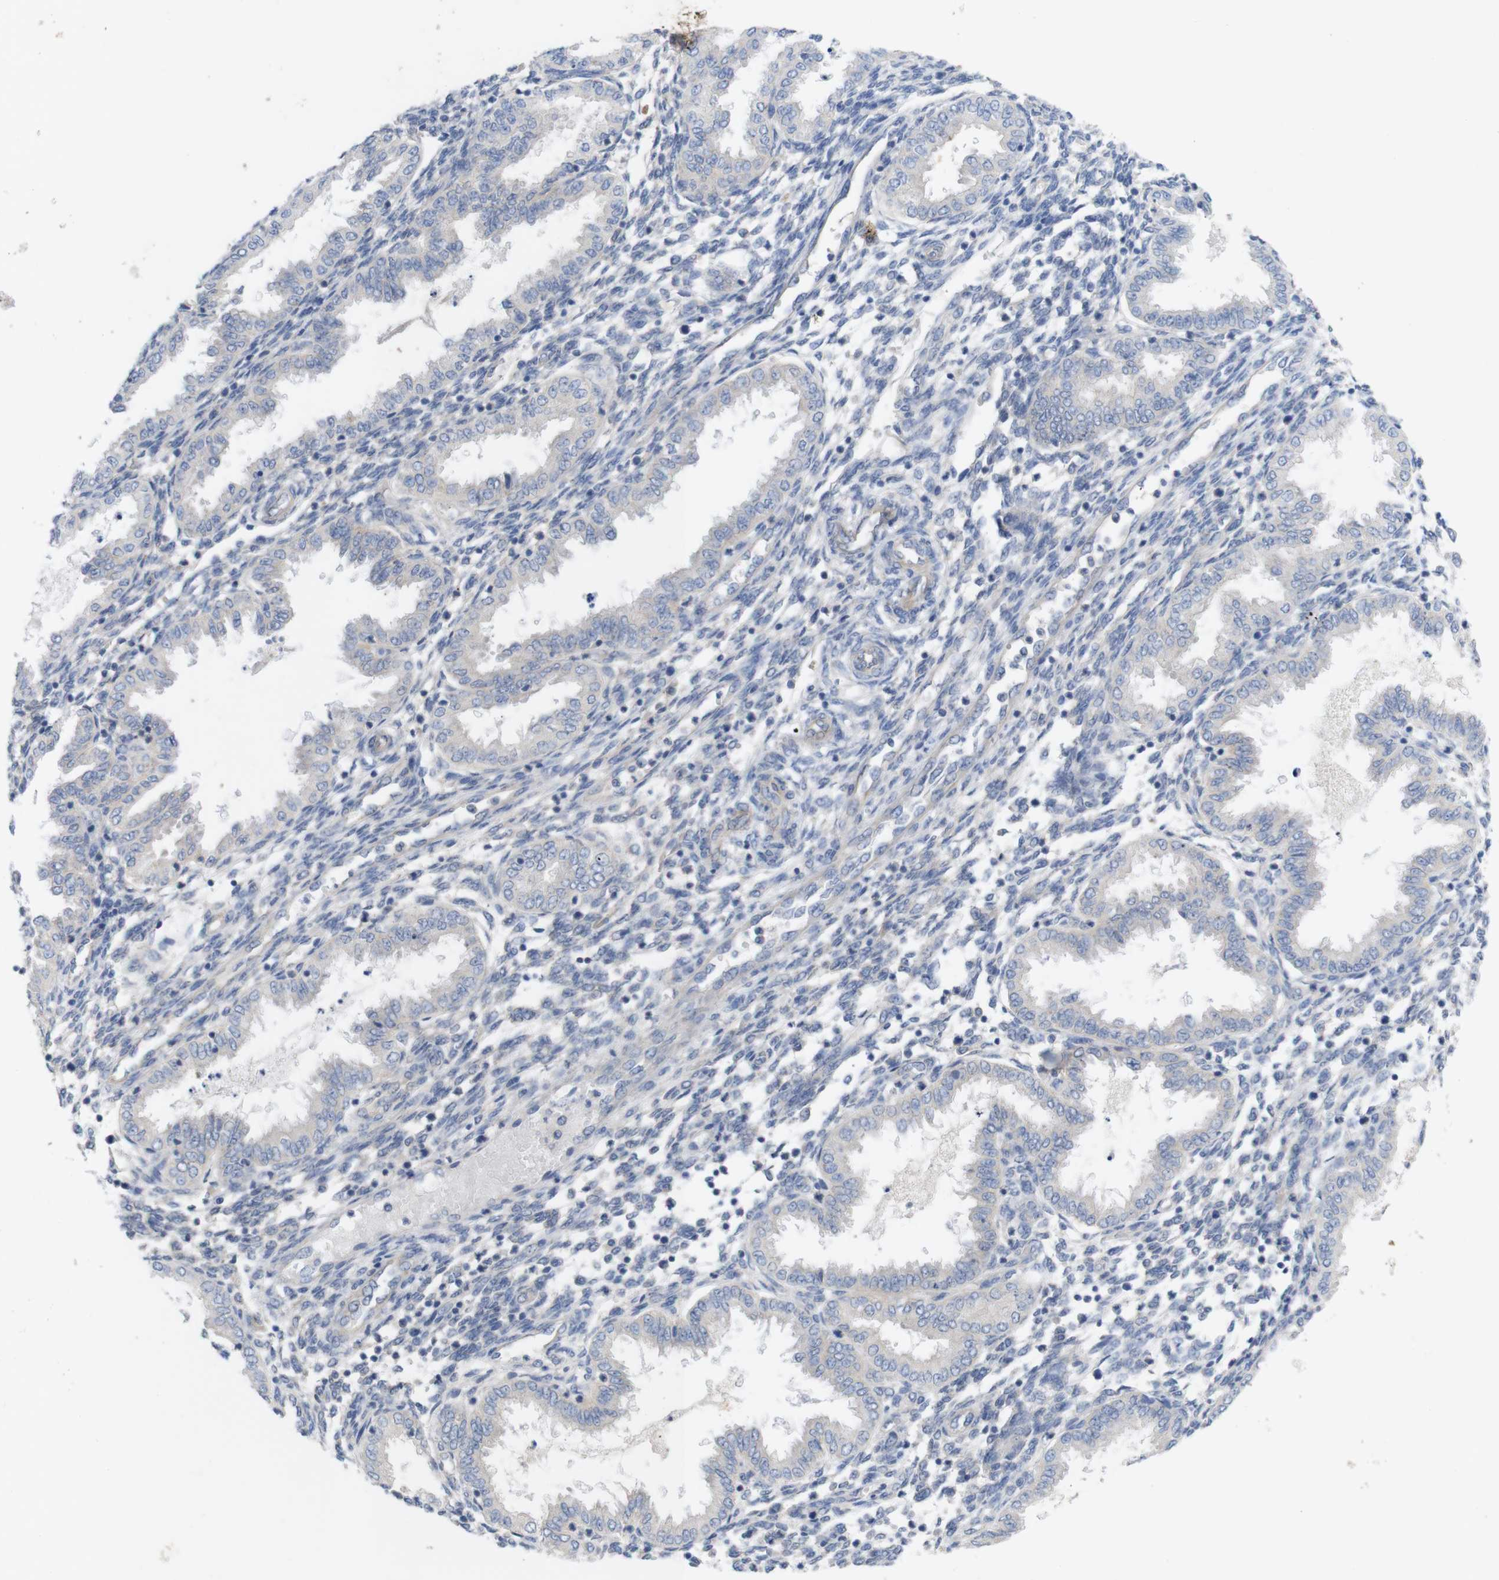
{"staining": {"intensity": "negative", "quantity": "none", "location": "none"}, "tissue": "endometrium", "cell_type": "Cells in endometrial stroma", "image_type": "normal", "snomed": [{"axis": "morphology", "description": "Normal tissue, NOS"}, {"axis": "topography", "description": "Endometrium"}], "caption": "Immunohistochemistry micrograph of normal human endometrium stained for a protein (brown), which displays no expression in cells in endometrial stroma. Brightfield microscopy of immunohistochemistry (IHC) stained with DAB (3,3'-diaminobenzidine) (brown) and hematoxylin (blue), captured at high magnification.", "gene": "KIDINS220", "patient": {"sex": "female", "age": 33}}